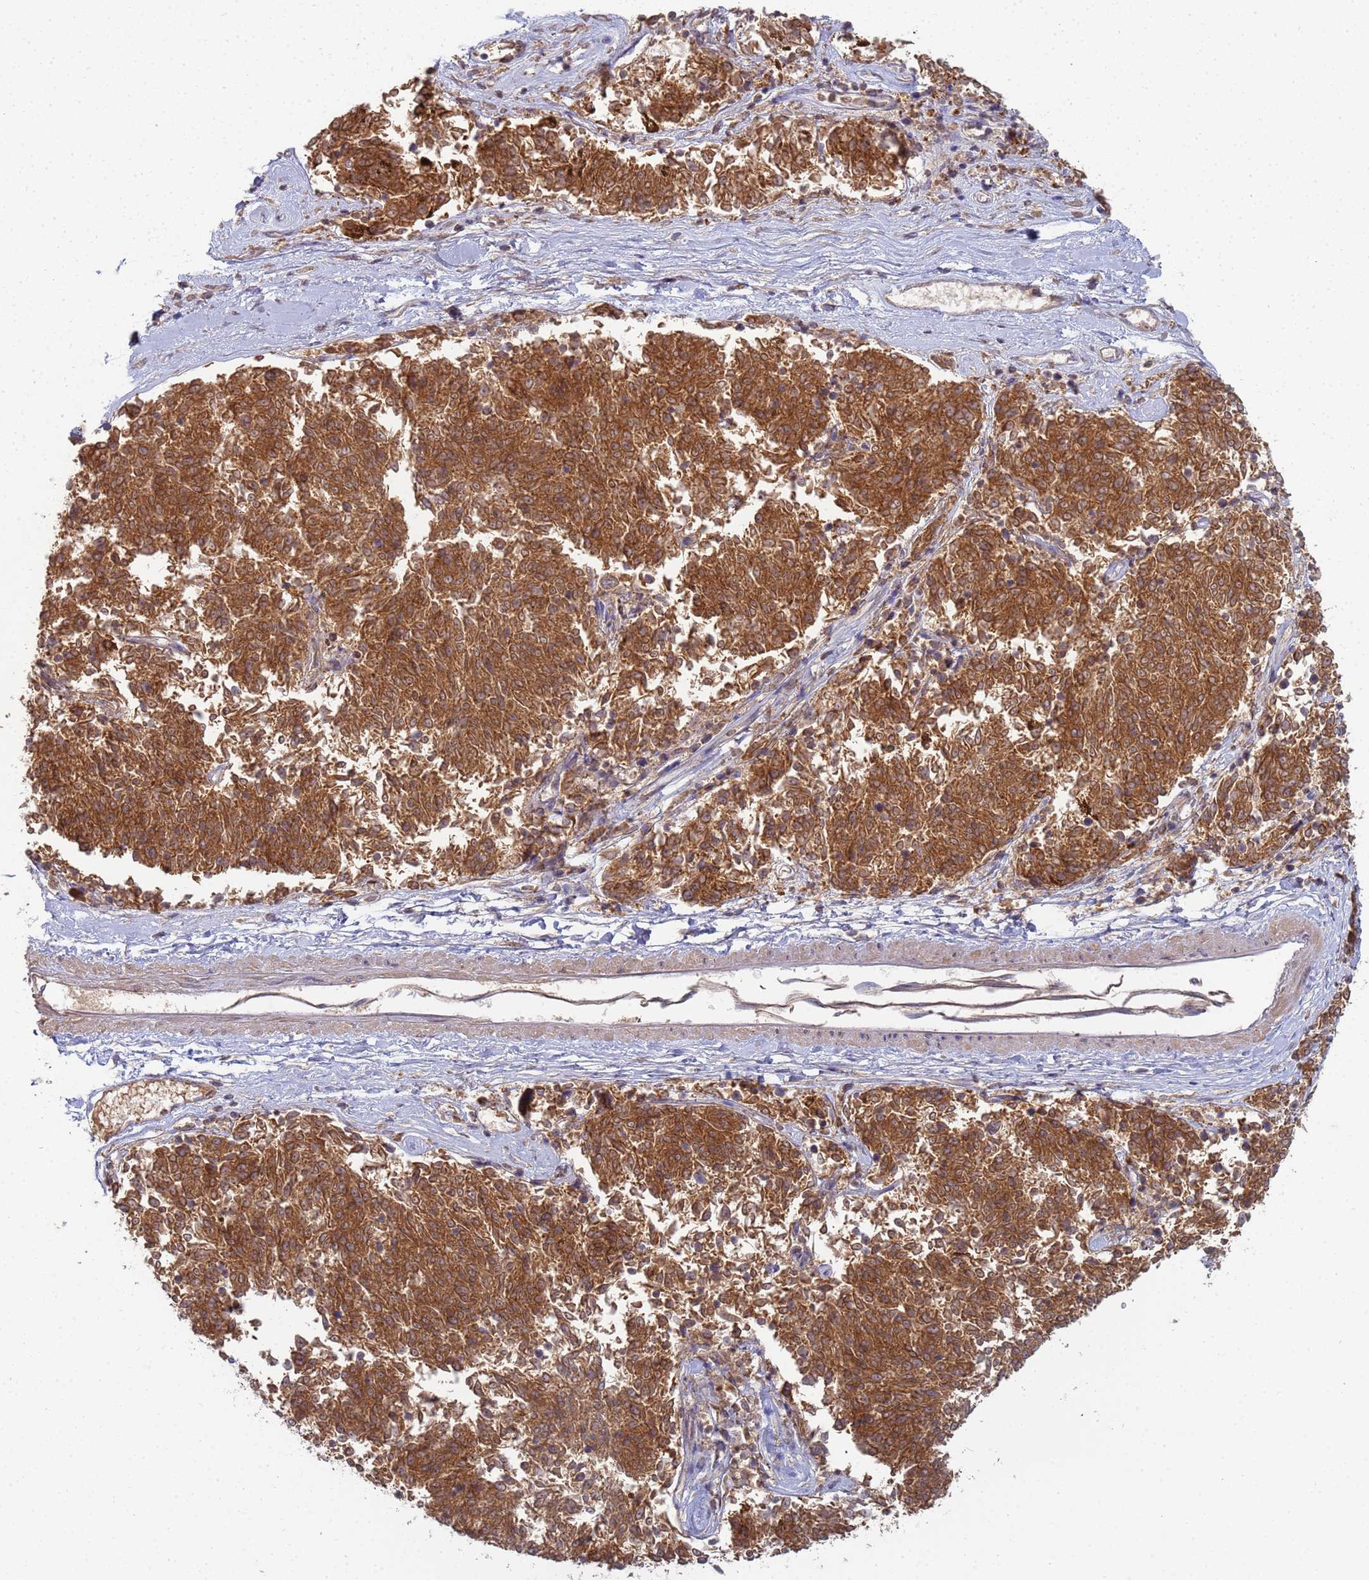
{"staining": {"intensity": "strong", "quantity": ">75%", "location": "cytoplasmic/membranous"}, "tissue": "melanoma", "cell_type": "Tumor cells", "image_type": "cancer", "snomed": [{"axis": "morphology", "description": "Malignant melanoma, NOS"}, {"axis": "topography", "description": "Skin"}], "caption": "A micrograph showing strong cytoplasmic/membranous positivity in approximately >75% of tumor cells in melanoma, as visualized by brown immunohistochemical staining.", "gene": "SHARPIN", "patient": {"sex": "female", "age": 72}}